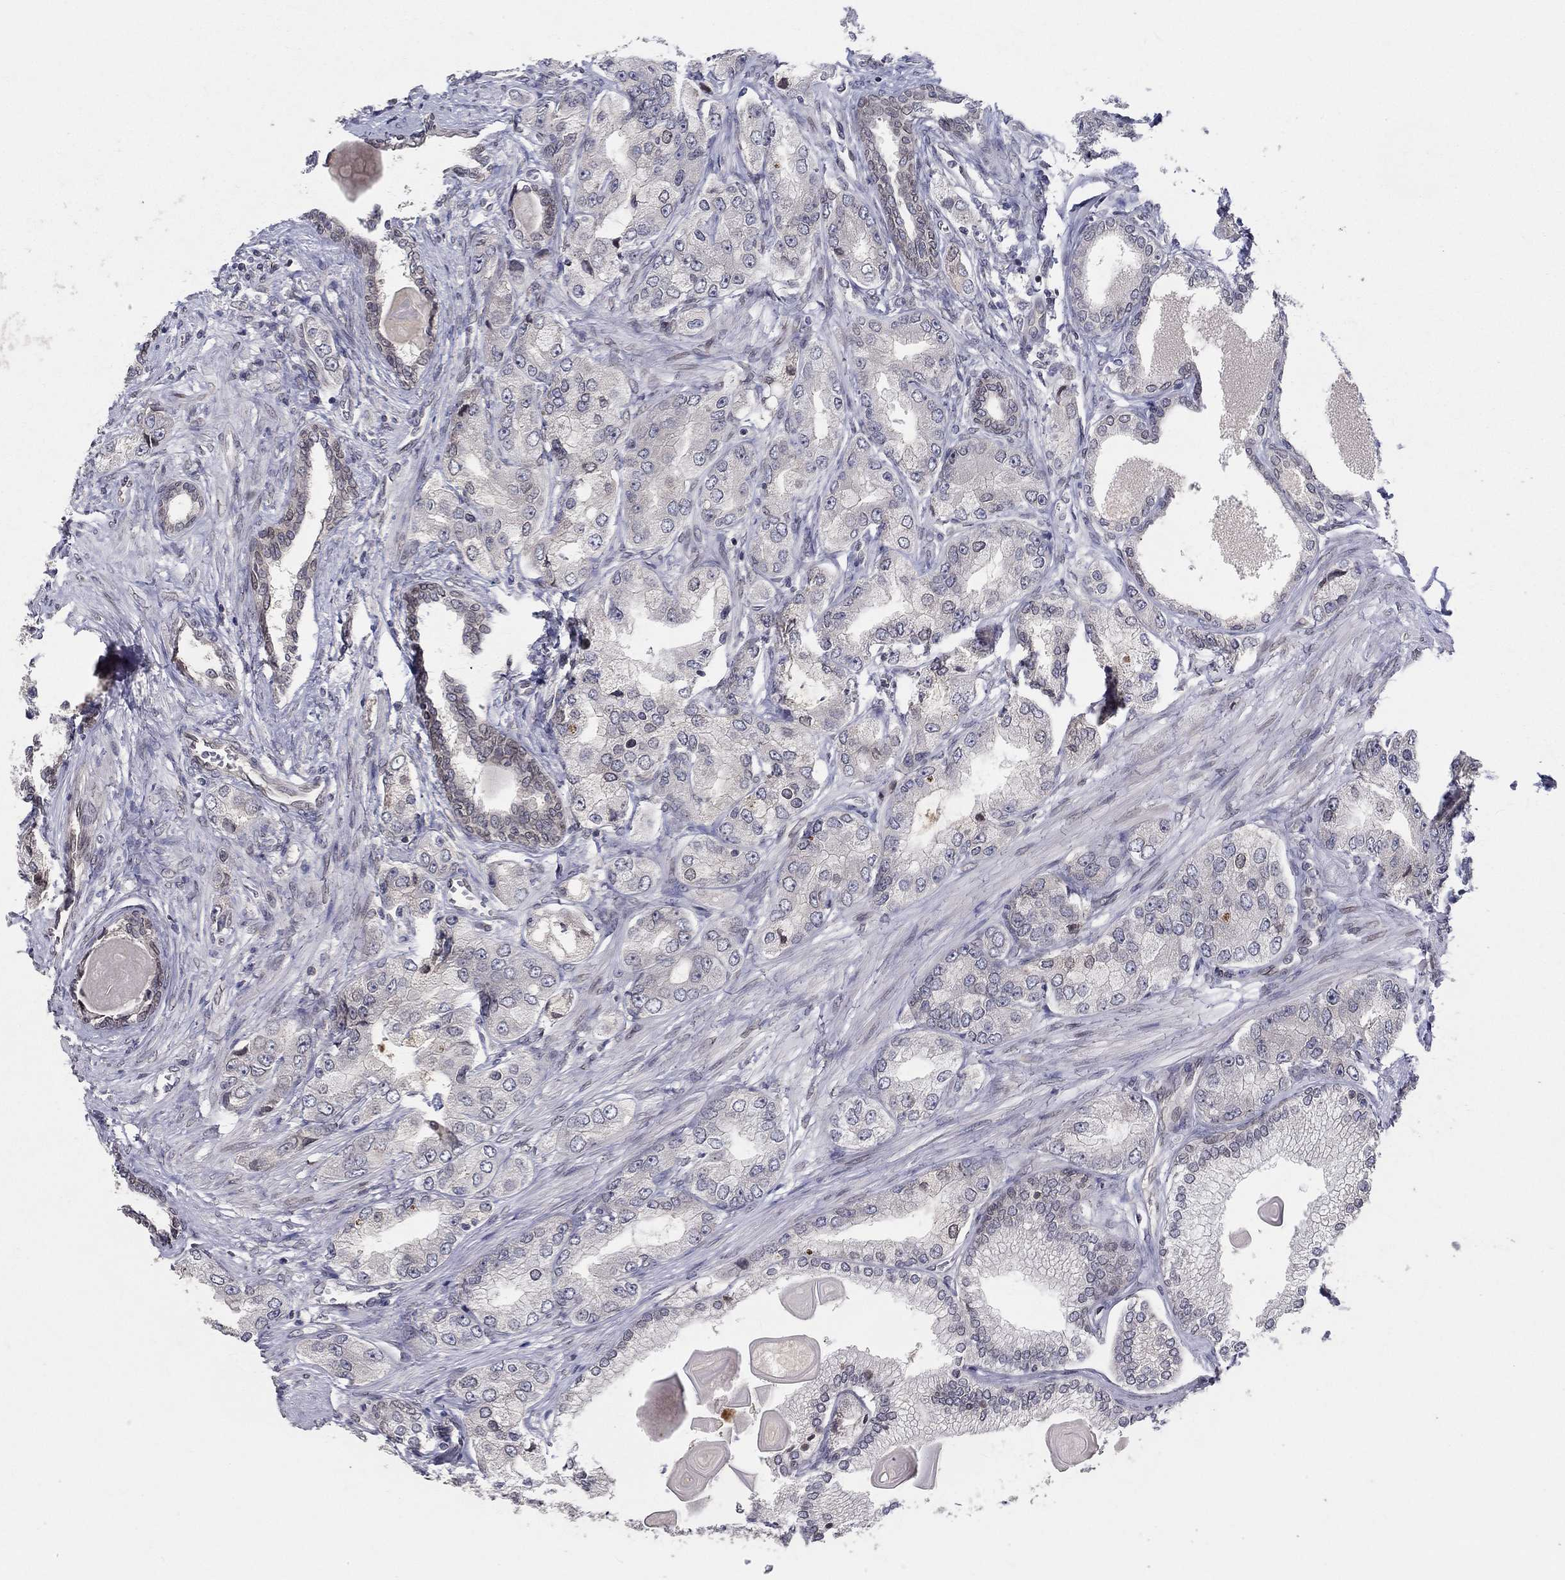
{"staining": {"intensity": "strong", "quantity": "<25%", "location": "nuclear"}, "tissue": "prostate cancer", "cell_type": "Tumor cells", "image_type": "cancer", "snomed": [{"axis": "morphology", "description": "Adenocarcinoma, Low grade"}, {"axis": "topography", "description": "Prostate"}], "caption": "Immunohistochemistry of human prostate low-grade adenocarcinoma exhibits medium levels of strong nuclear positivity in about <25% of tumor cells. The protein is shown in brown color, while the nuclei are stained blue.", "gene": "CETN3", "patient": {"sex": "male", "age": 69}}